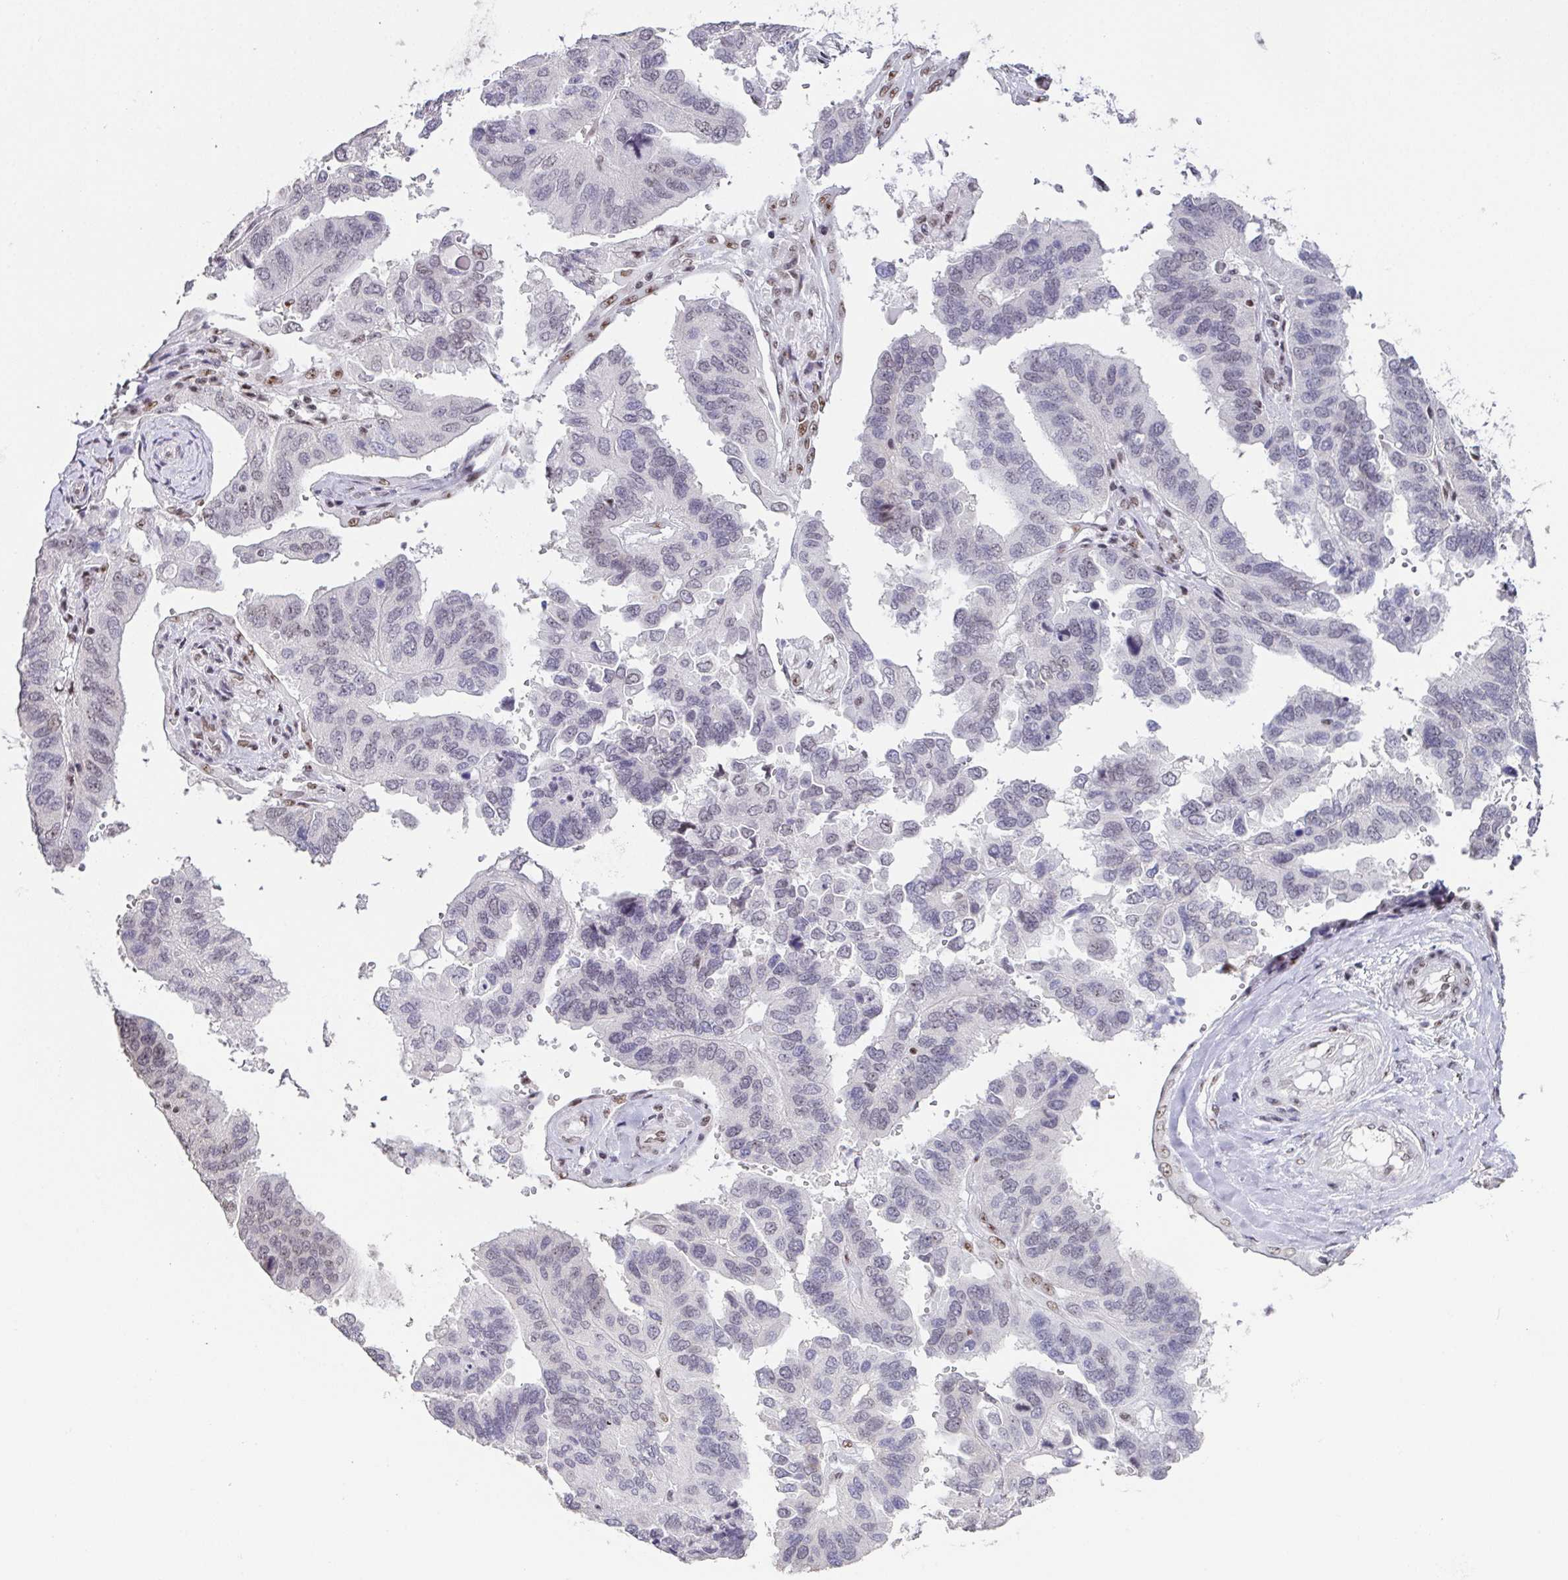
{"staining": {"intensity": "negative", "quantity": "none", "location": "none"}, "tissue": "ovarian cancer", "cell_type": "Tumor cells", "image_type": "cancer", "snomed": [{"axis": "morphology", "description": "Cystadenocarcinoma, serous, NOS"}, {"axis": "topography", "description": "Ovary"}], "caption": "Tumor cells are negative for brown protein staining in serous cystadenocarcinoma (ovarian).", "gene": "ZNF800", "patient": {"sex": "female", "age": 79}}